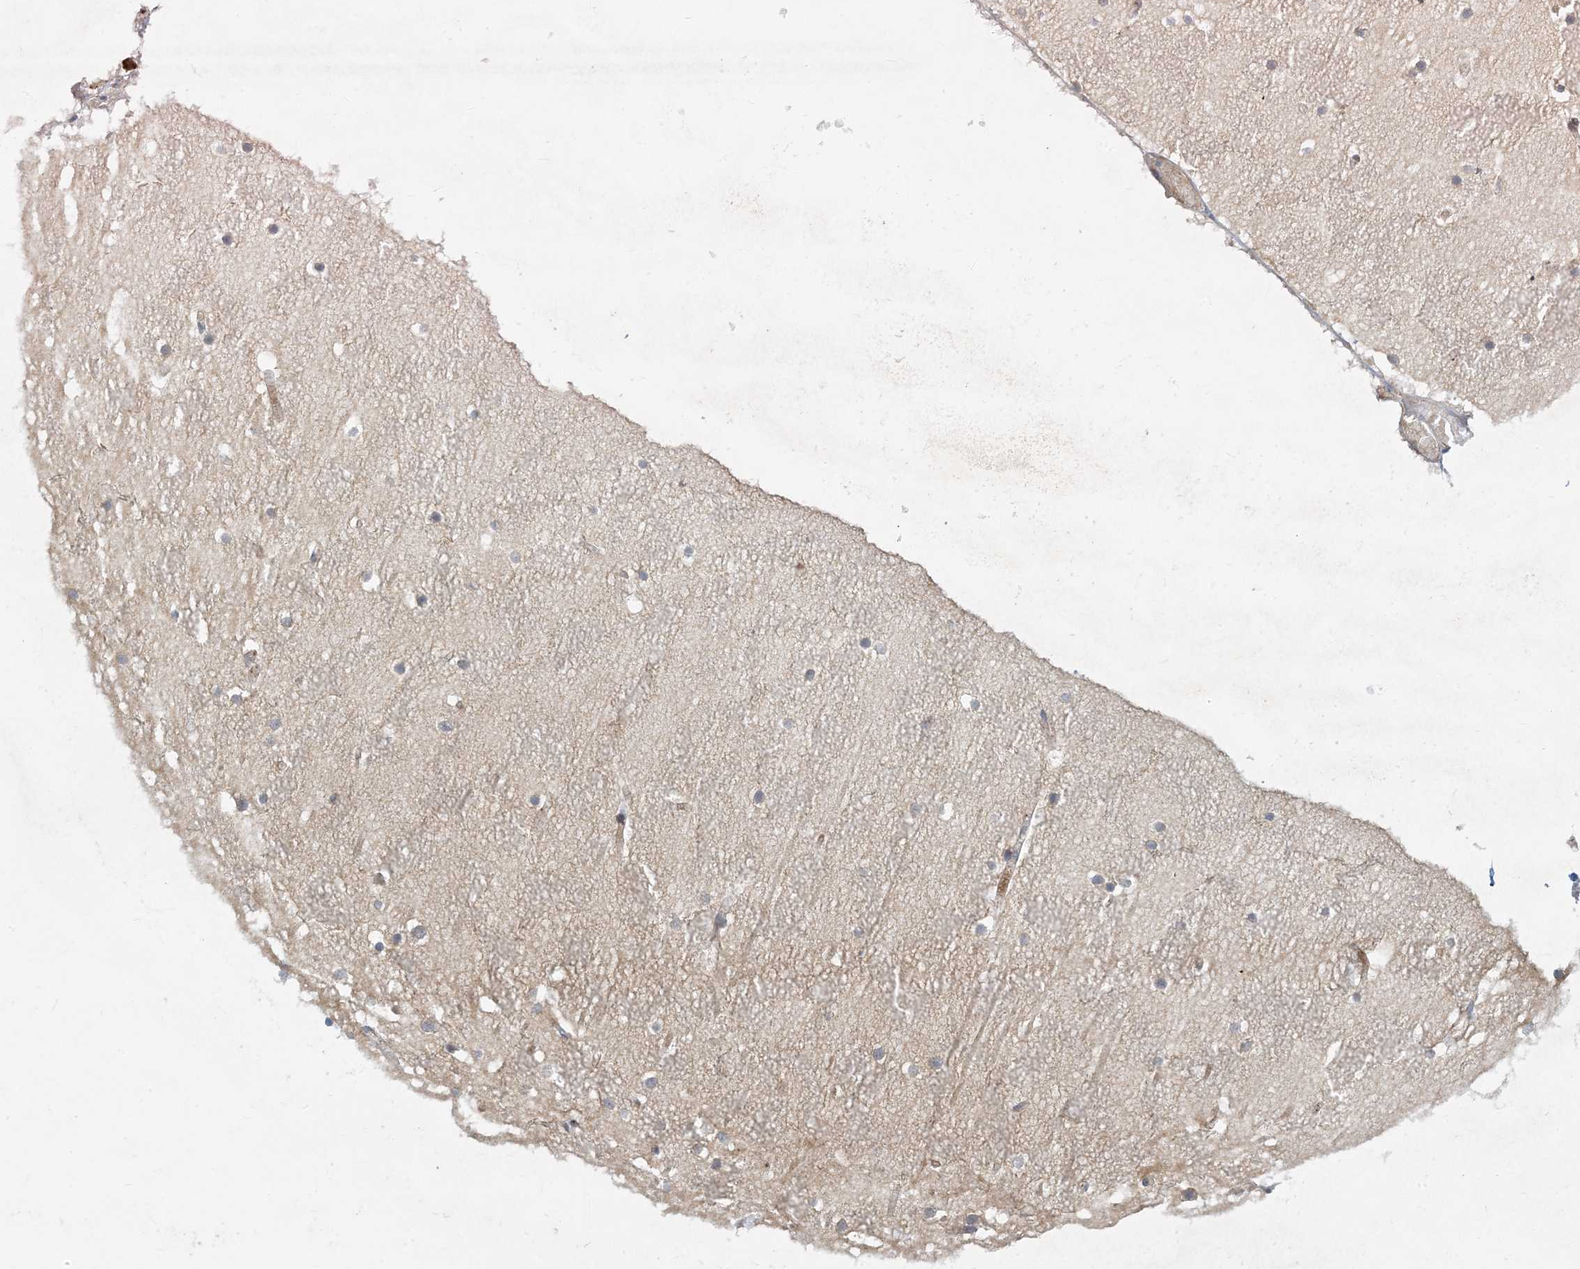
{"staining": {"intensity": "negative", "quantity": "none", "location": "none"}, "tissue": "cerebellum", "cell_type": "Cells in granular layer", "image_type": "normal", "snomed": [{"axis": "morphology", "description": "Normal tissue, NOS"}, {"axis": "topography", "description": "Cerebellum"}], "caption": "This is an IHC photomicrograph of normal human cerebellum. There is no staining in cells in granular layer.", "gene": "HACL1", "patient": {"sex": "female", "age": 28}}